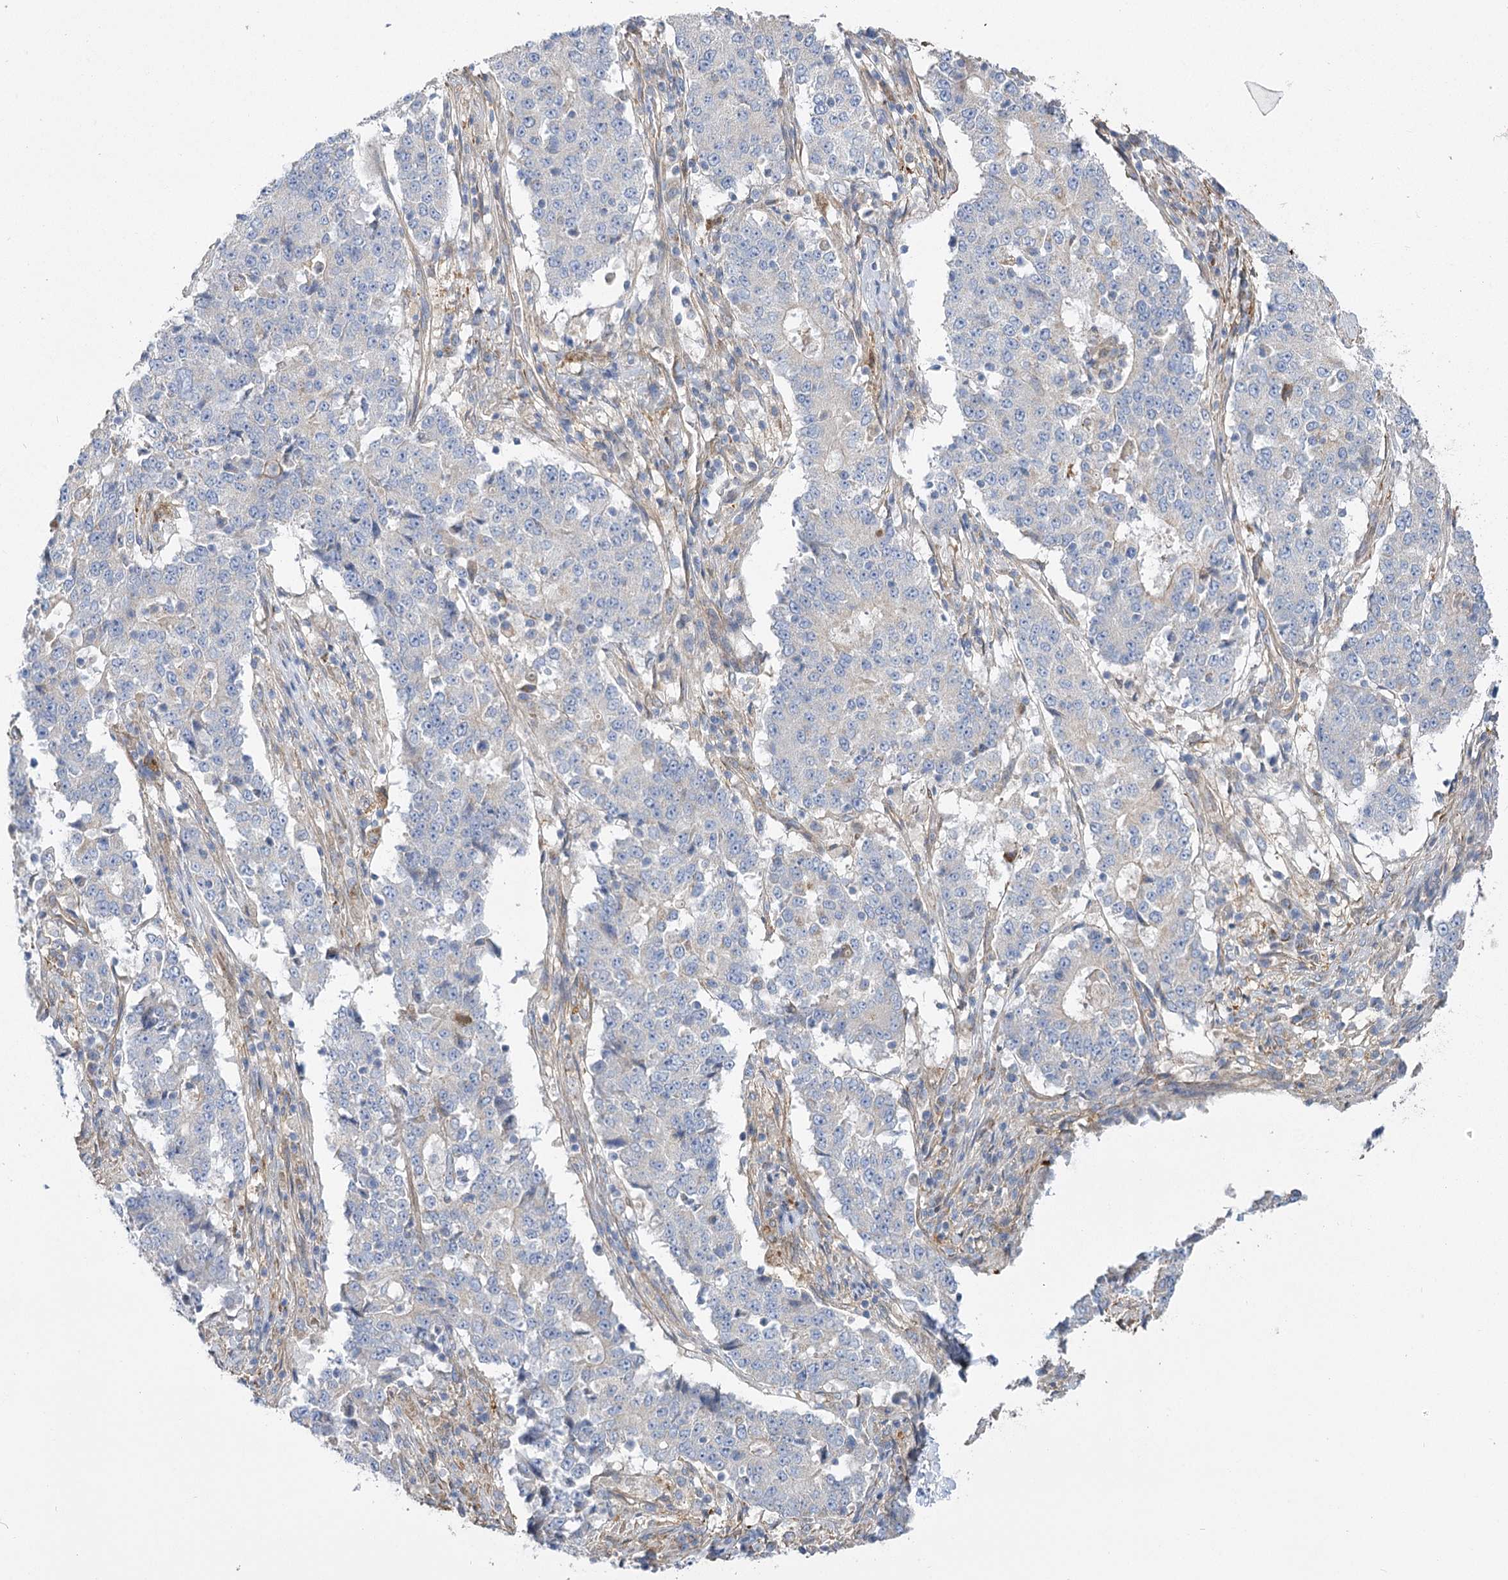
{"staining": {"intensity": "negative", "quantity": "none", "location": "none"}, "tissue": "stomach cancer", "cell_type": "Tumor cells", "image_type": "cancer", "snomed": [{"axis": "morphology", "description": "Adenocarcinoma, NOS"}, {"axis": "topography", "description": "Stomach"}], "caption": "Tumor cells show no significant expression in stomach cancer.", "gene": "RMDN2", "patient": {"sex": "male", "age": 59}}